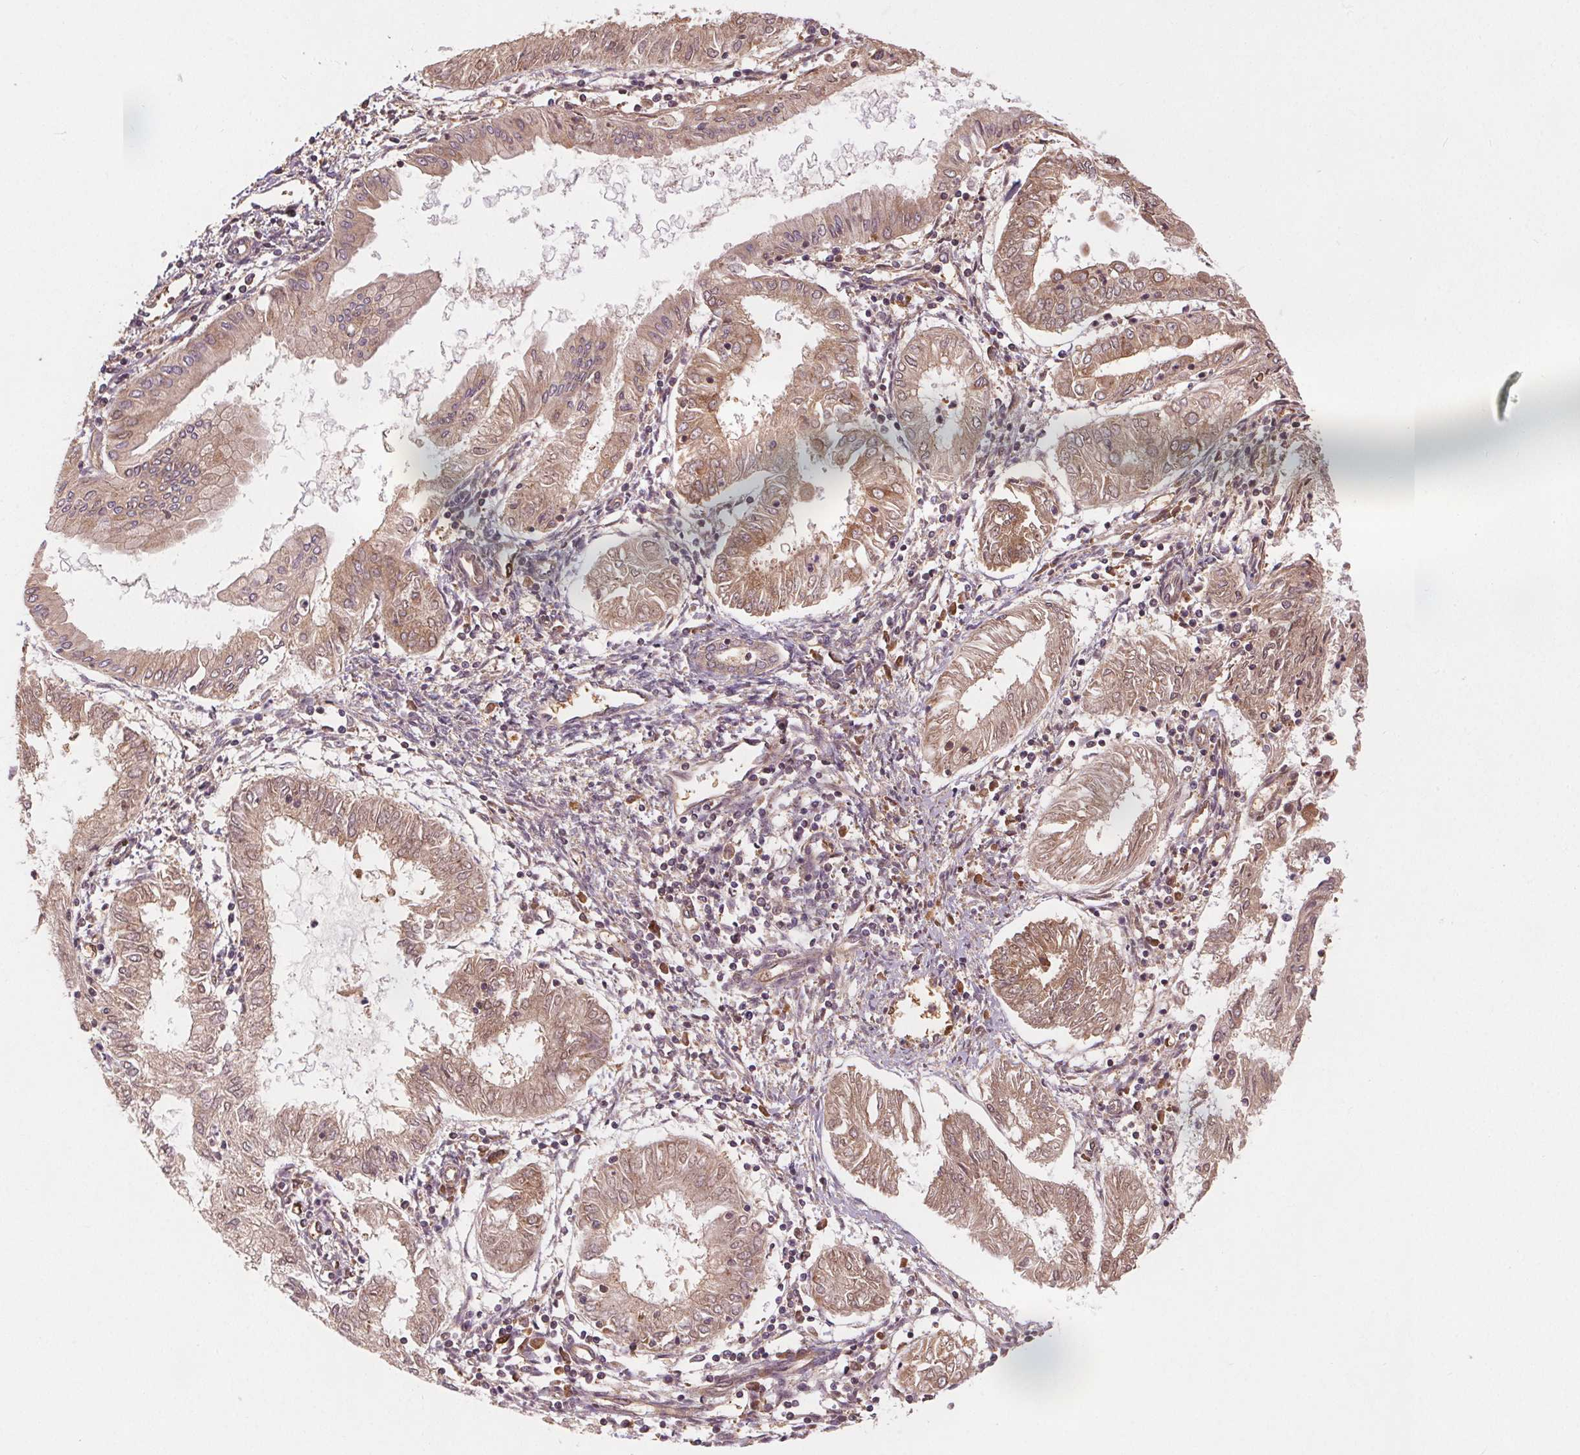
{"staining": {"intensity": "moderate", "quantity": ">75%", "location": "cytoplasmic/membranous"}, "tissue": "endometrial cancer", "cell_type": "Tumor cells", "image_type": "cancer", "snomed": [{"axis": "morphology", "description": "Adenocarcinoma, NOS"}, {"axis": "topography", "description": "Endometrium"}], "caption": "Endometrial cancer (adenocarcinoma) stained for a protein exhibits moderate cytoplasmic/membranous positivity in tumor cells.", "gene": "EIF3D", "patient": {"sex": "female", "age": 68}}